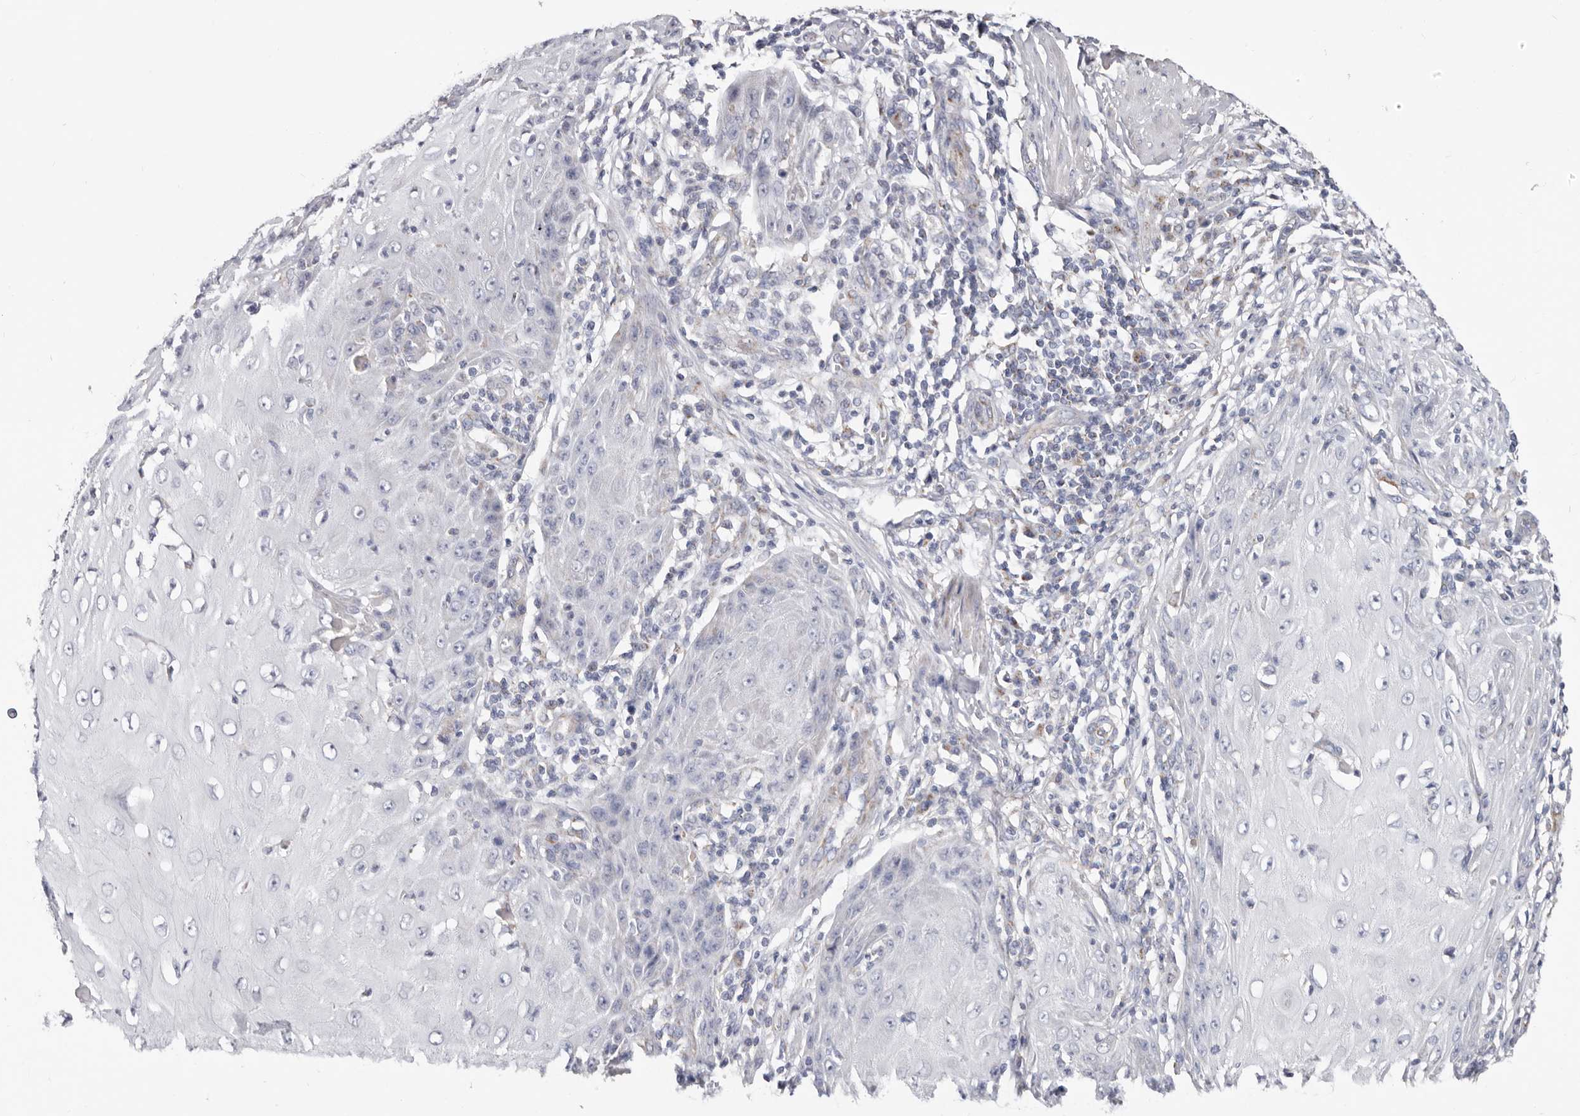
{"staining": {"intensity": "negative", "quantity": "none", "location": "none"}, "tissue": "skin cancer", "cell_type": "Tumor cells", "image_type": "cancer", "snomed": [{"axis": "morphology", "description": "Squamous cell carcinoma, NOS"}, {"axis": "topography", "description": "Skin"}], "caption": "Skin cancer (squamous cell carcinoma) stained for a protein using immunohistochemistry (IHC) shows no staining tumor cells.", "gene": "RSPO2", "patient": {"sex": "female", "age": 73}}